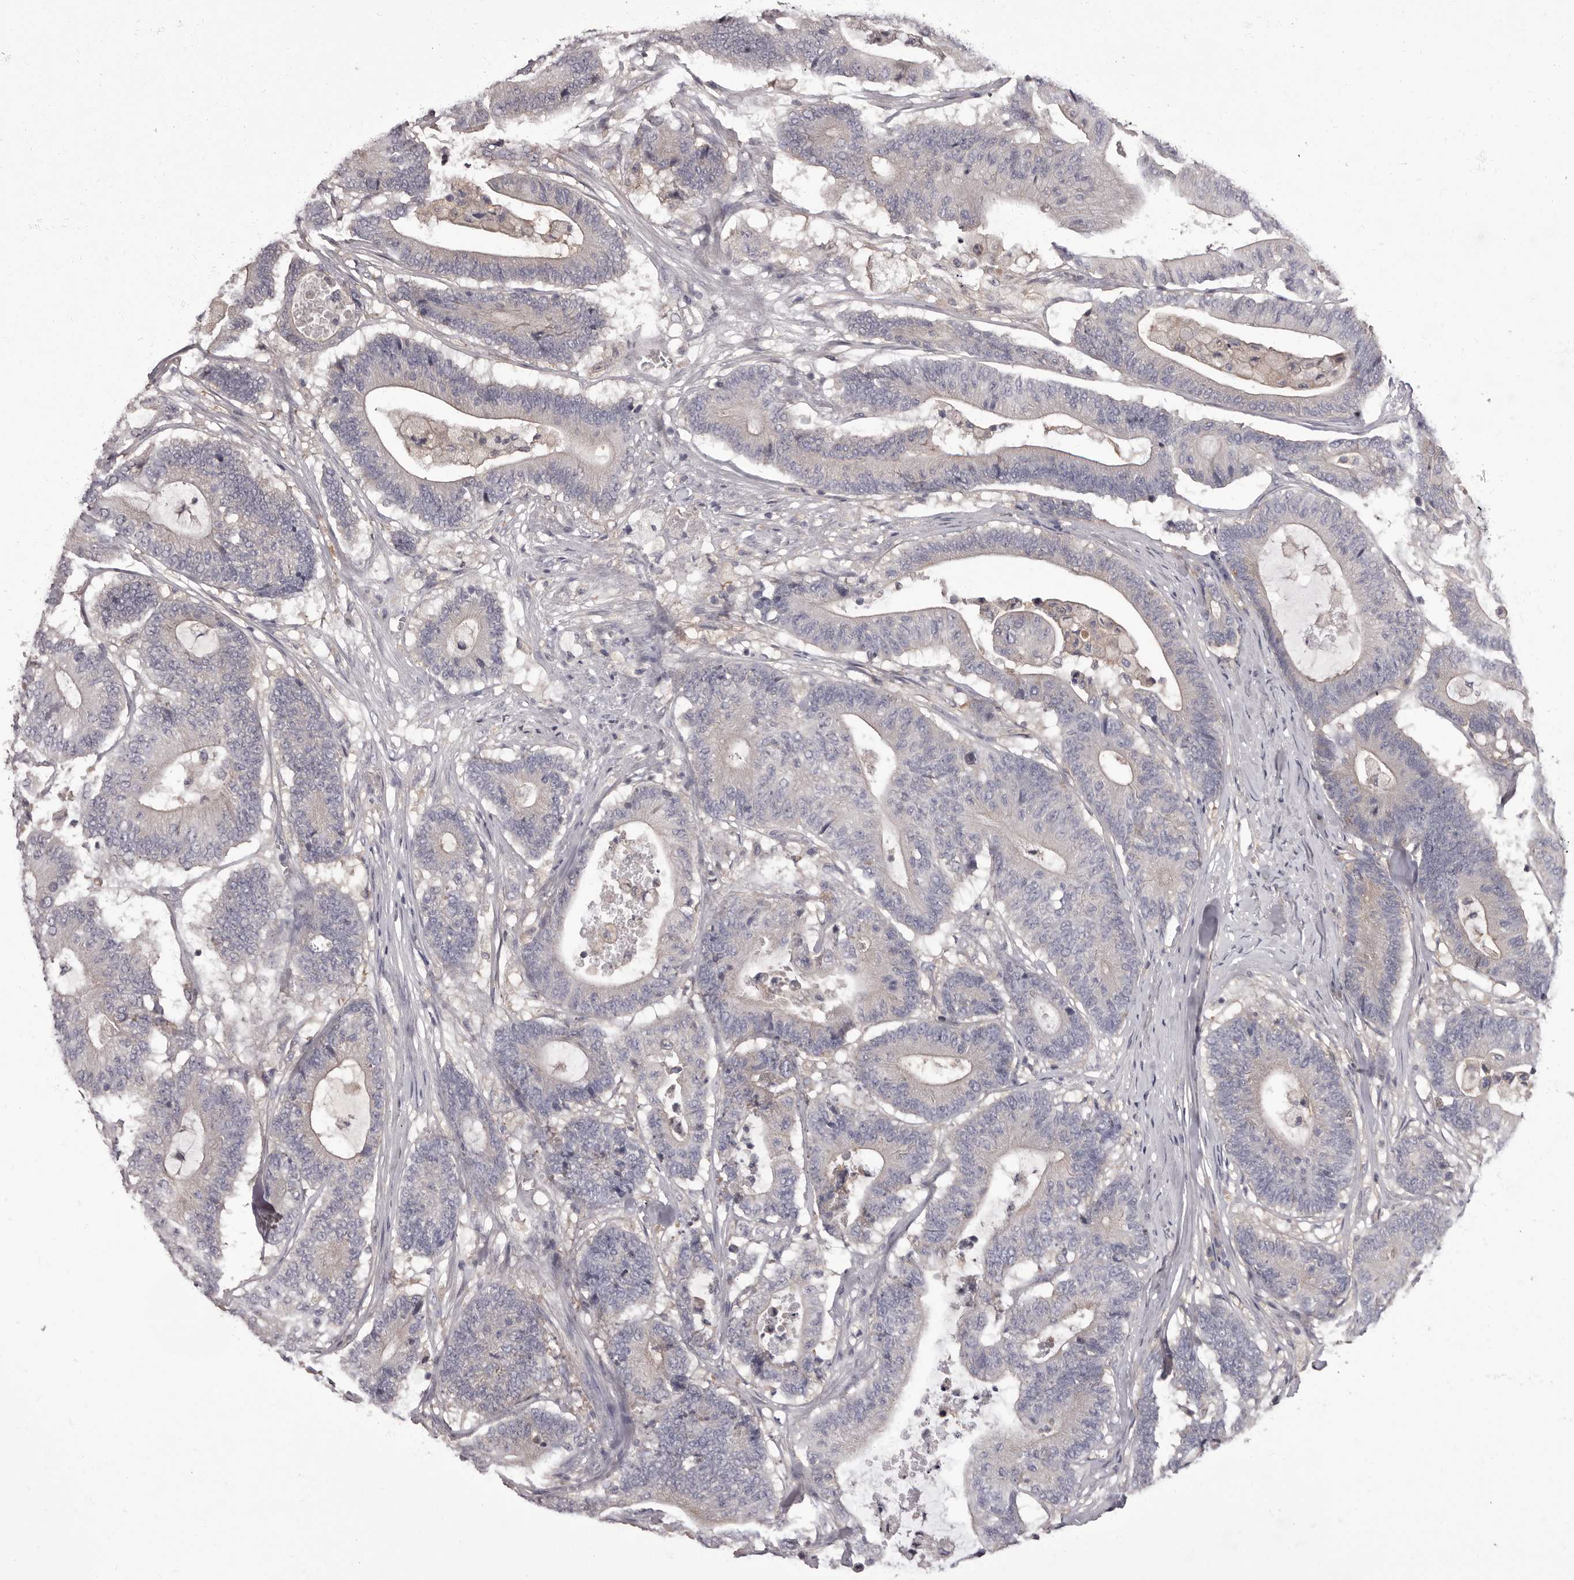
{"staining": {"intensity": "negative", "quantity": "none", "location": "none"}, "tissue": "colorectal cancer", "cell_type": "Tumor cells", "image_type": "cancer", "snomed": [{"axis": "morphology", "description": "Adenocarcinoma, NOS"}, {"axis": "topography", "description": "Colon"}], "caption": "DAB immunohistochemical staining of human adenocarcinoma (colorectal) displays no significant expression in tumor cells.", "gene": "APEH", "patient": {"sex": "female", "age": 84}}